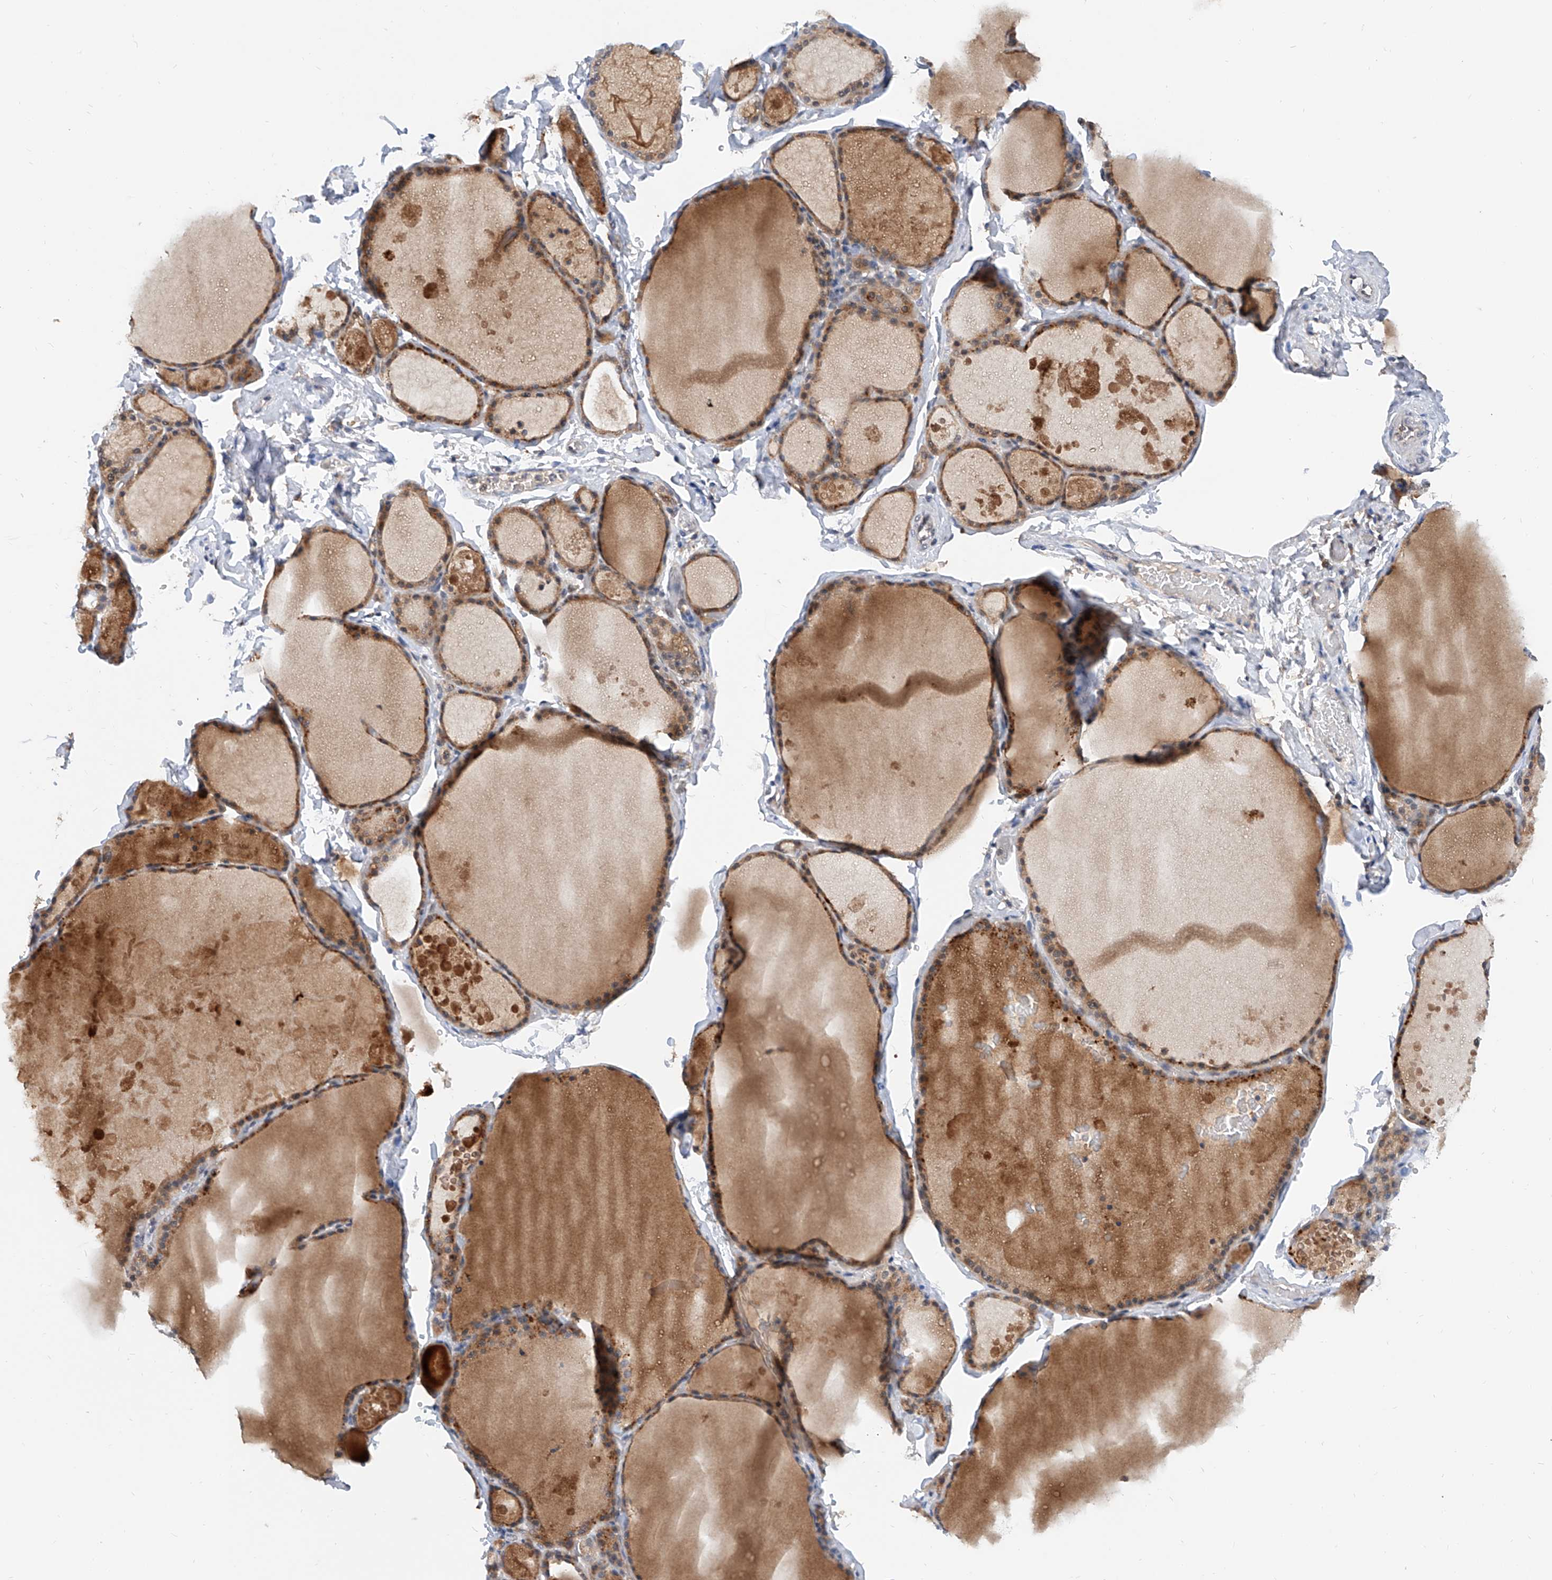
{"staining": {"intensity": "moderate", "quantity": ">75%", "location": "cytoplasmic/membranous"}, "tissue": "thyroid gland", "cell_type": "Glandular cells", "image_type": "normal", "snomed": [{"axis": "morphology", "description": "Normal tissue, NOS"}, {"axis": "topography", "description": "Thyroid gland"}], "caption": "IHC (DAB) staining of normal thyroid gland shows moderate cytoplasmic/membranous protein expression in about >75% of glandular cells.", "gene": "CARMIL3", "patient": {"sex": "male", "age": 56}}